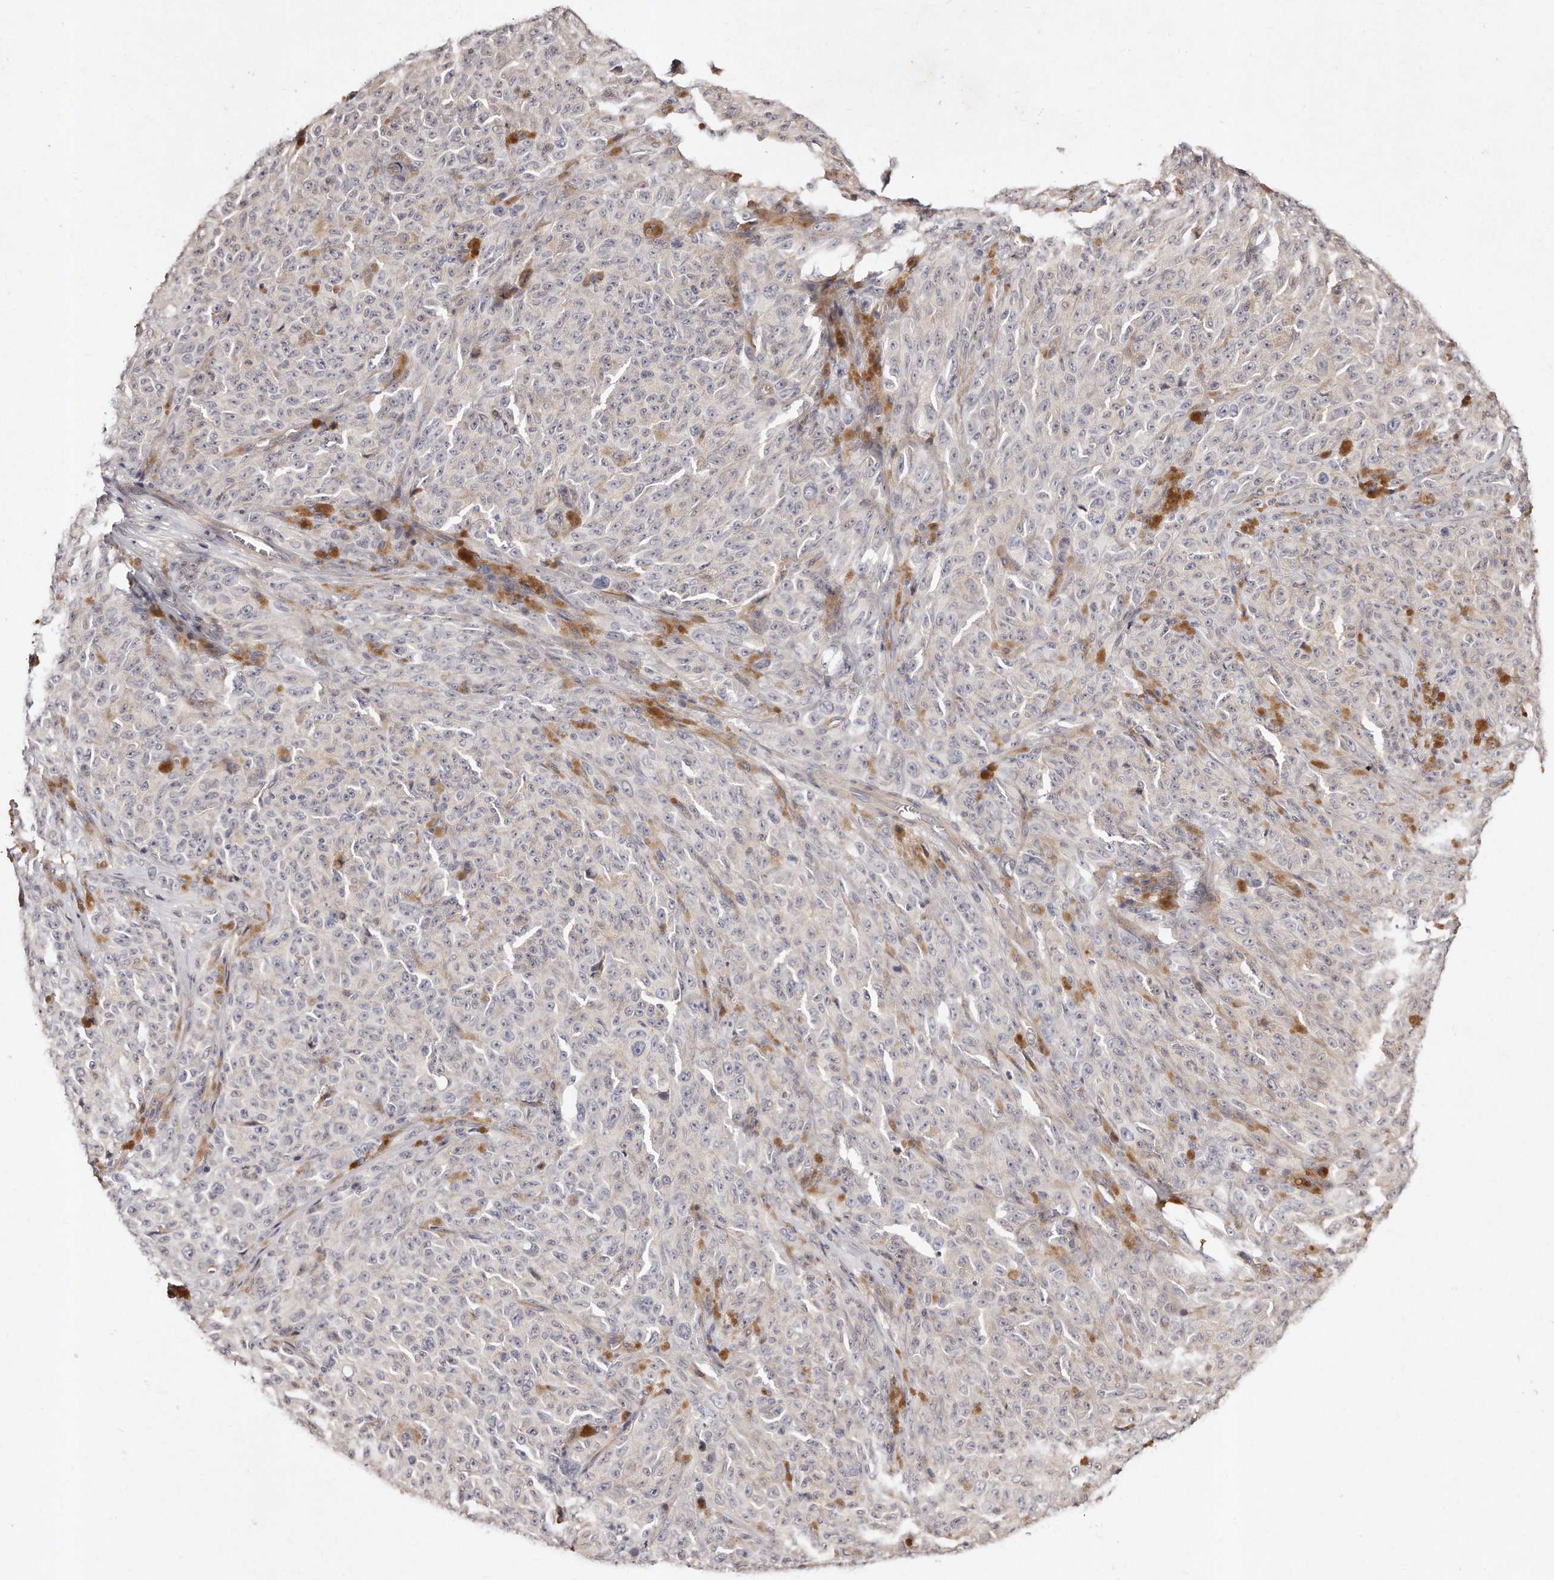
{"staining": {"intensity": "negative", "quantity": "none", "location": "none"}, "tissue": "melanoma", "cell_type": "Tumor cells", "image_type": "cancer", "snomed": [{"axis": "morphology", "description": "Malignant melanoma, NOS"}, {"axis": "topography", "description": "Skin"}], "caption": "DAB immunohistochemical staining of malignant melanoma demonstrates no significant expression in tumor cells.", "gene": "CASZ1", "patient": {"sex": "female", "age": 82}}